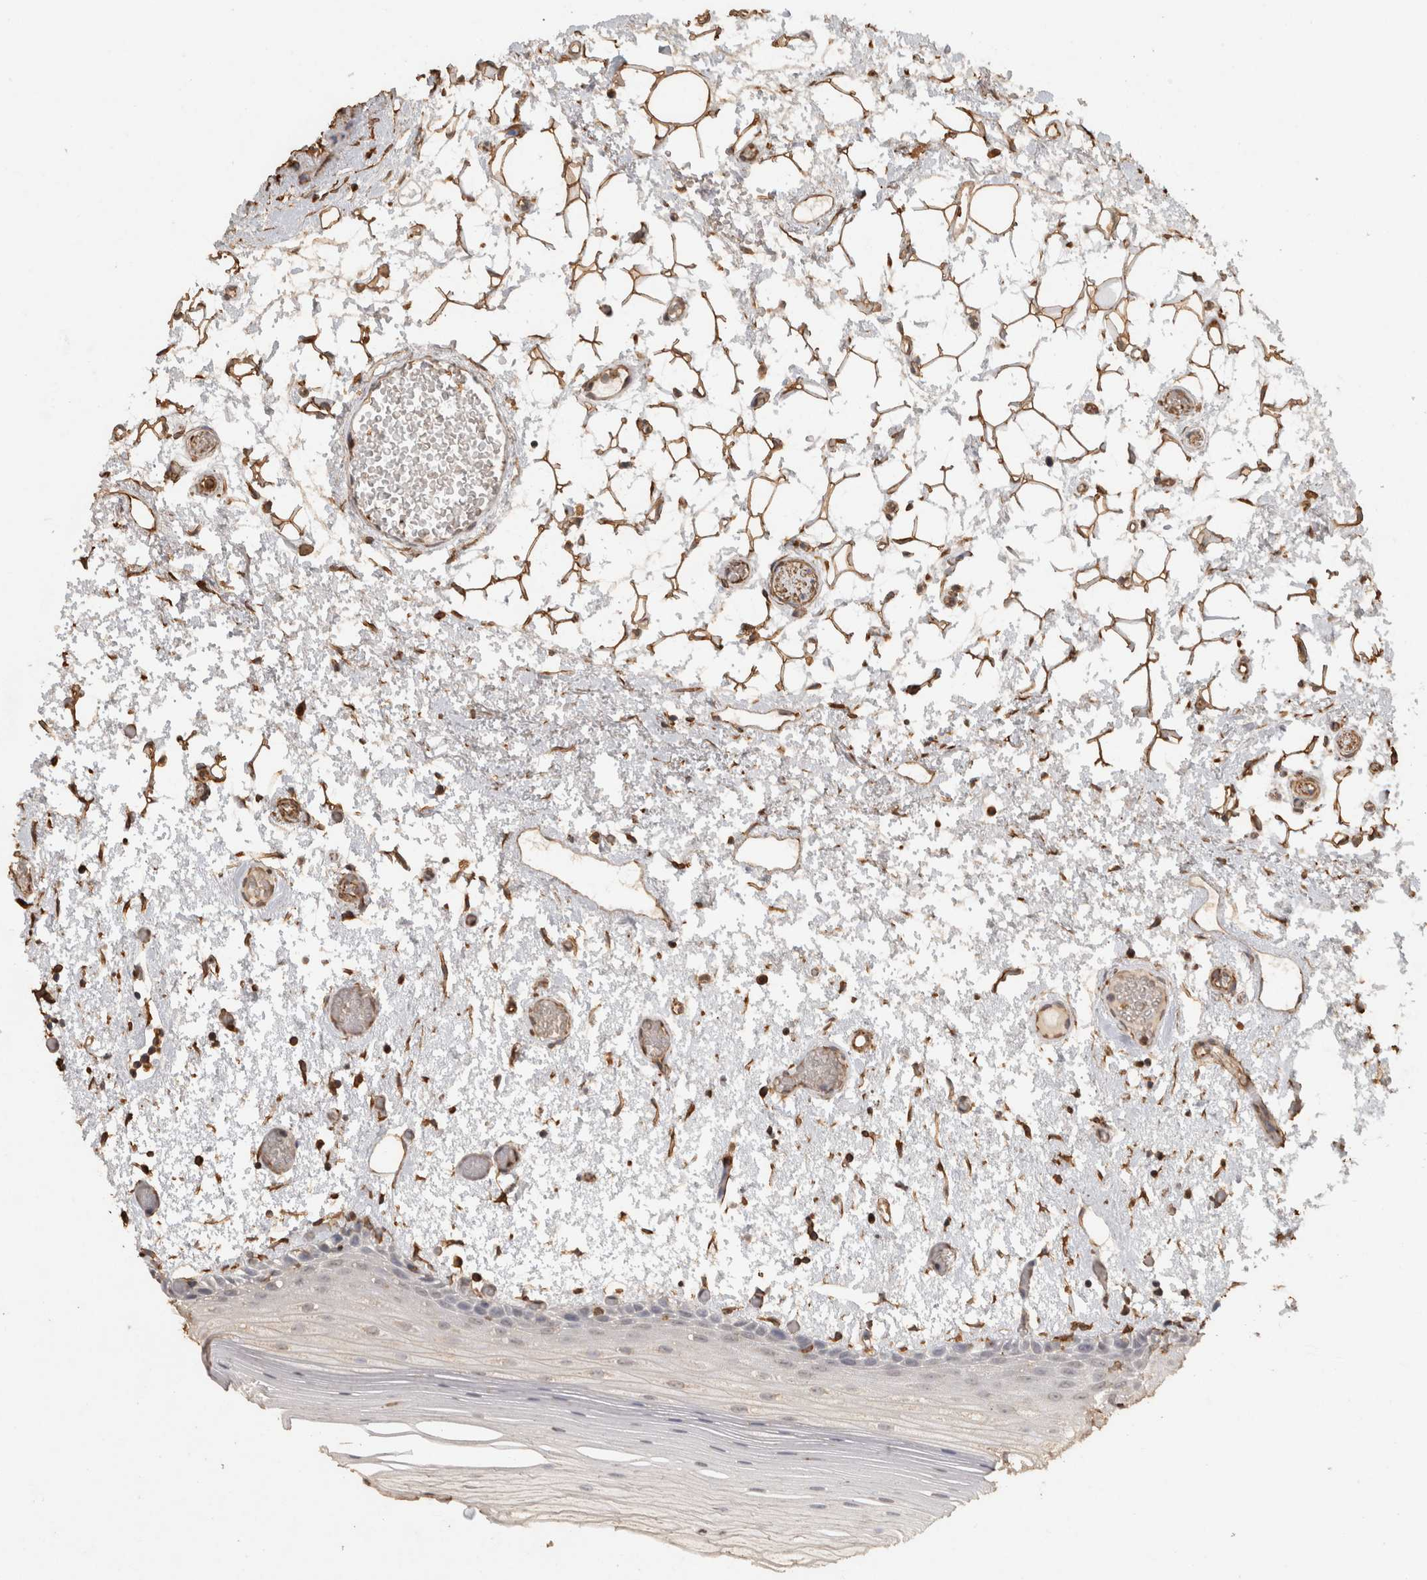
{"staining": {"intensity": "negative", "quantity": "none", "location": "none"}, "tissue": "oral mucosa", "cell_type": "Squamous epithelial cells", "image_type": "normal", "snomed": [{"axis": "morphology", "description": "Normal tissue, NOS"}, {"axis": "topography", "description": "Oral tissue"}], "caption": "Squamous epithelial cells show no significant protein staining in normal oral mucosa. The staining was performed using DAB to visualize the protein expression in brown, while the nuclei were stained in blue with hematoxylin (Magnification: 20x).", "gene": "REPS2", "patient": {"sex": "male", "age": 52}}